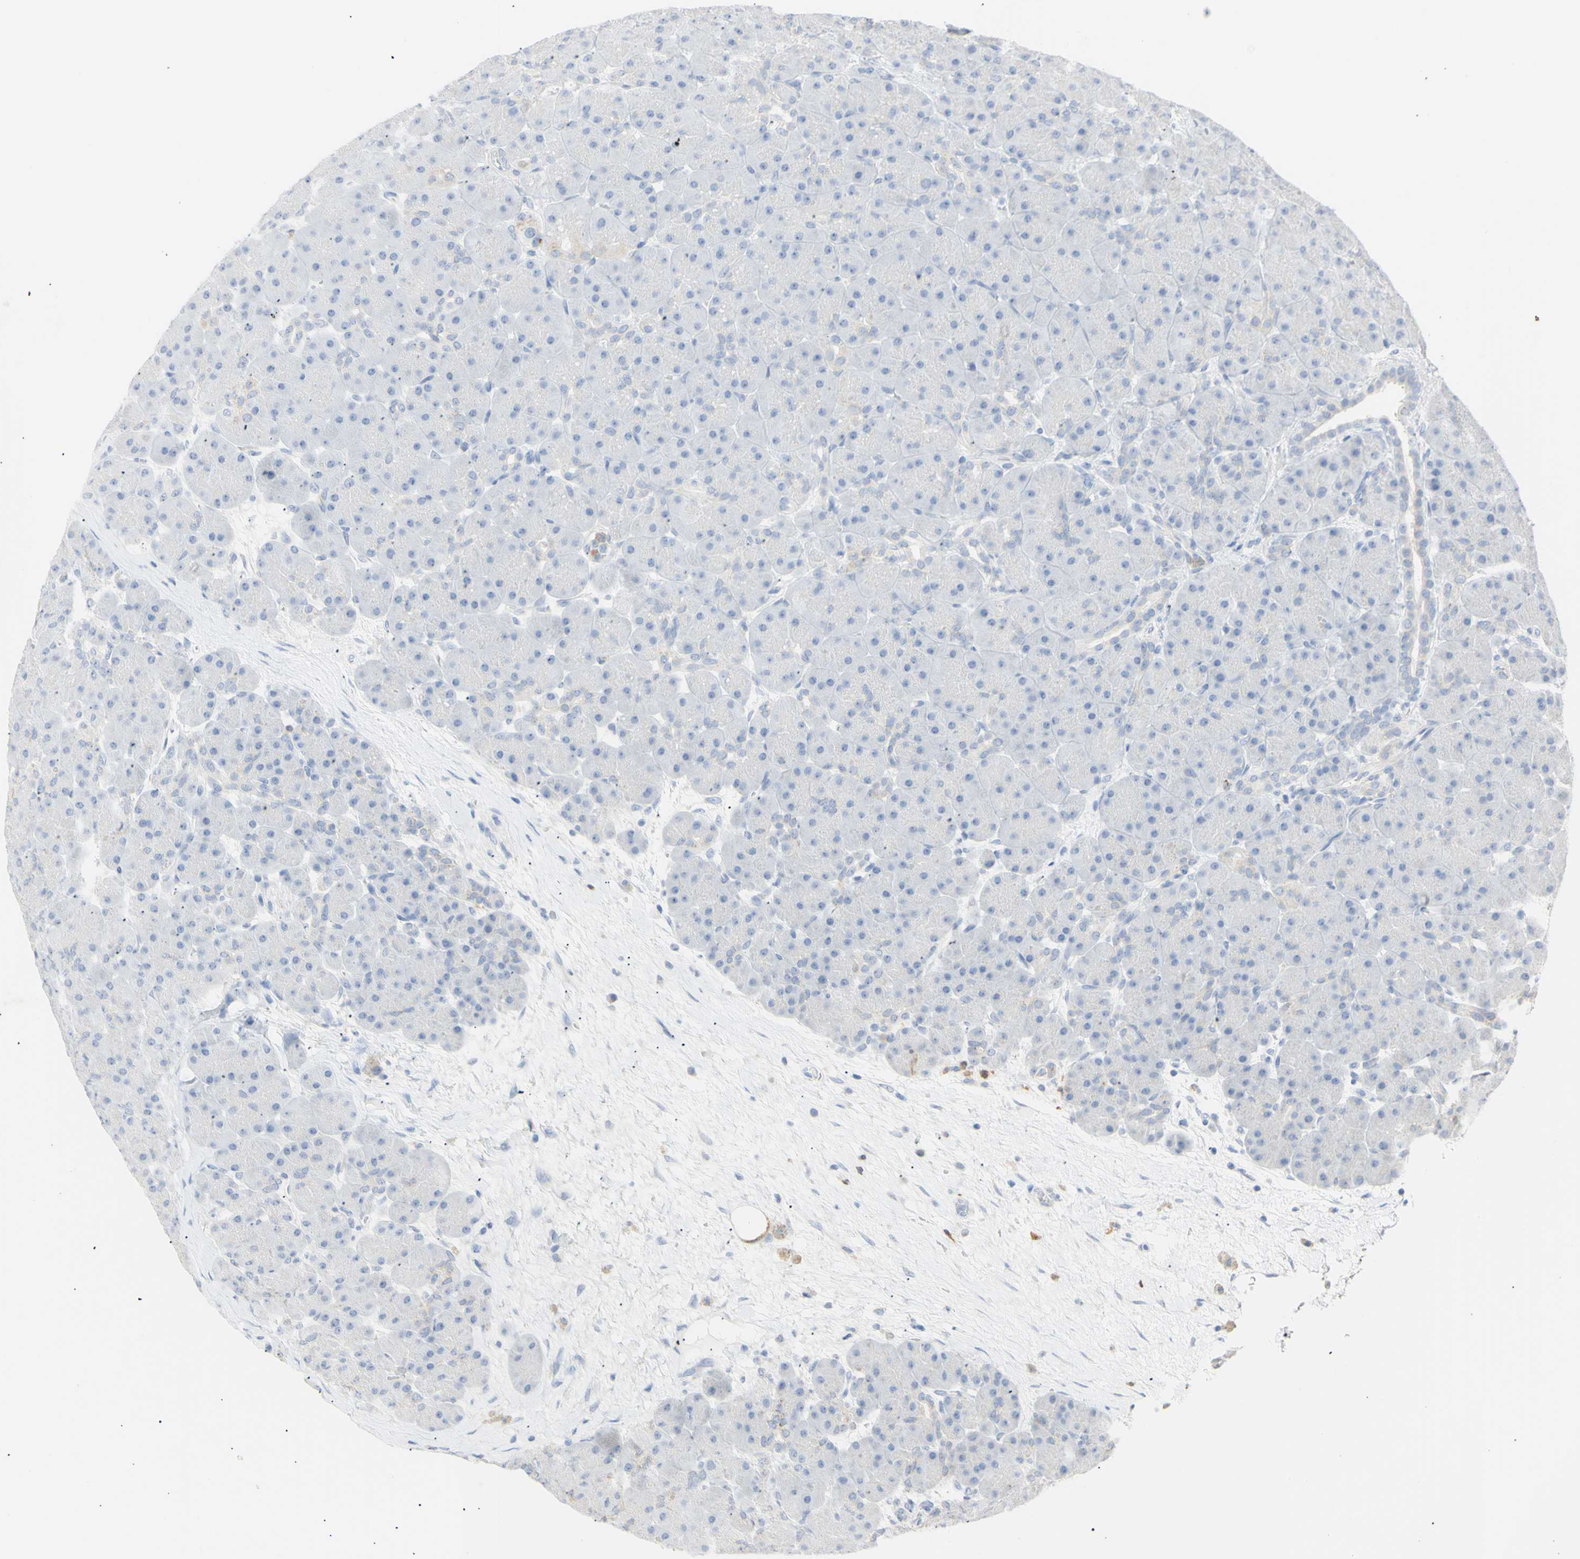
{"staining": {"intensity": "negative", "quantity": "none", "location": "none"}, "tissue": "pancreas", "cell_type": "Exocrine glandular cells", "image_type": "normal", "snomed": [{"axis": "morphology", "description": "Normal tissue, NOS"}, {"axis": "topography", "description": "Pancreas"}], "caption": "This photomicrograph is of unremarkable pancreas stained with immunohistochemistry to label a protein in brown with the nuclei are counter-stained blue. There is no positivity in exocrine glandular cells.", "gene": "B4GALNT3", "patient": {"sex": "male", "age": 66}}